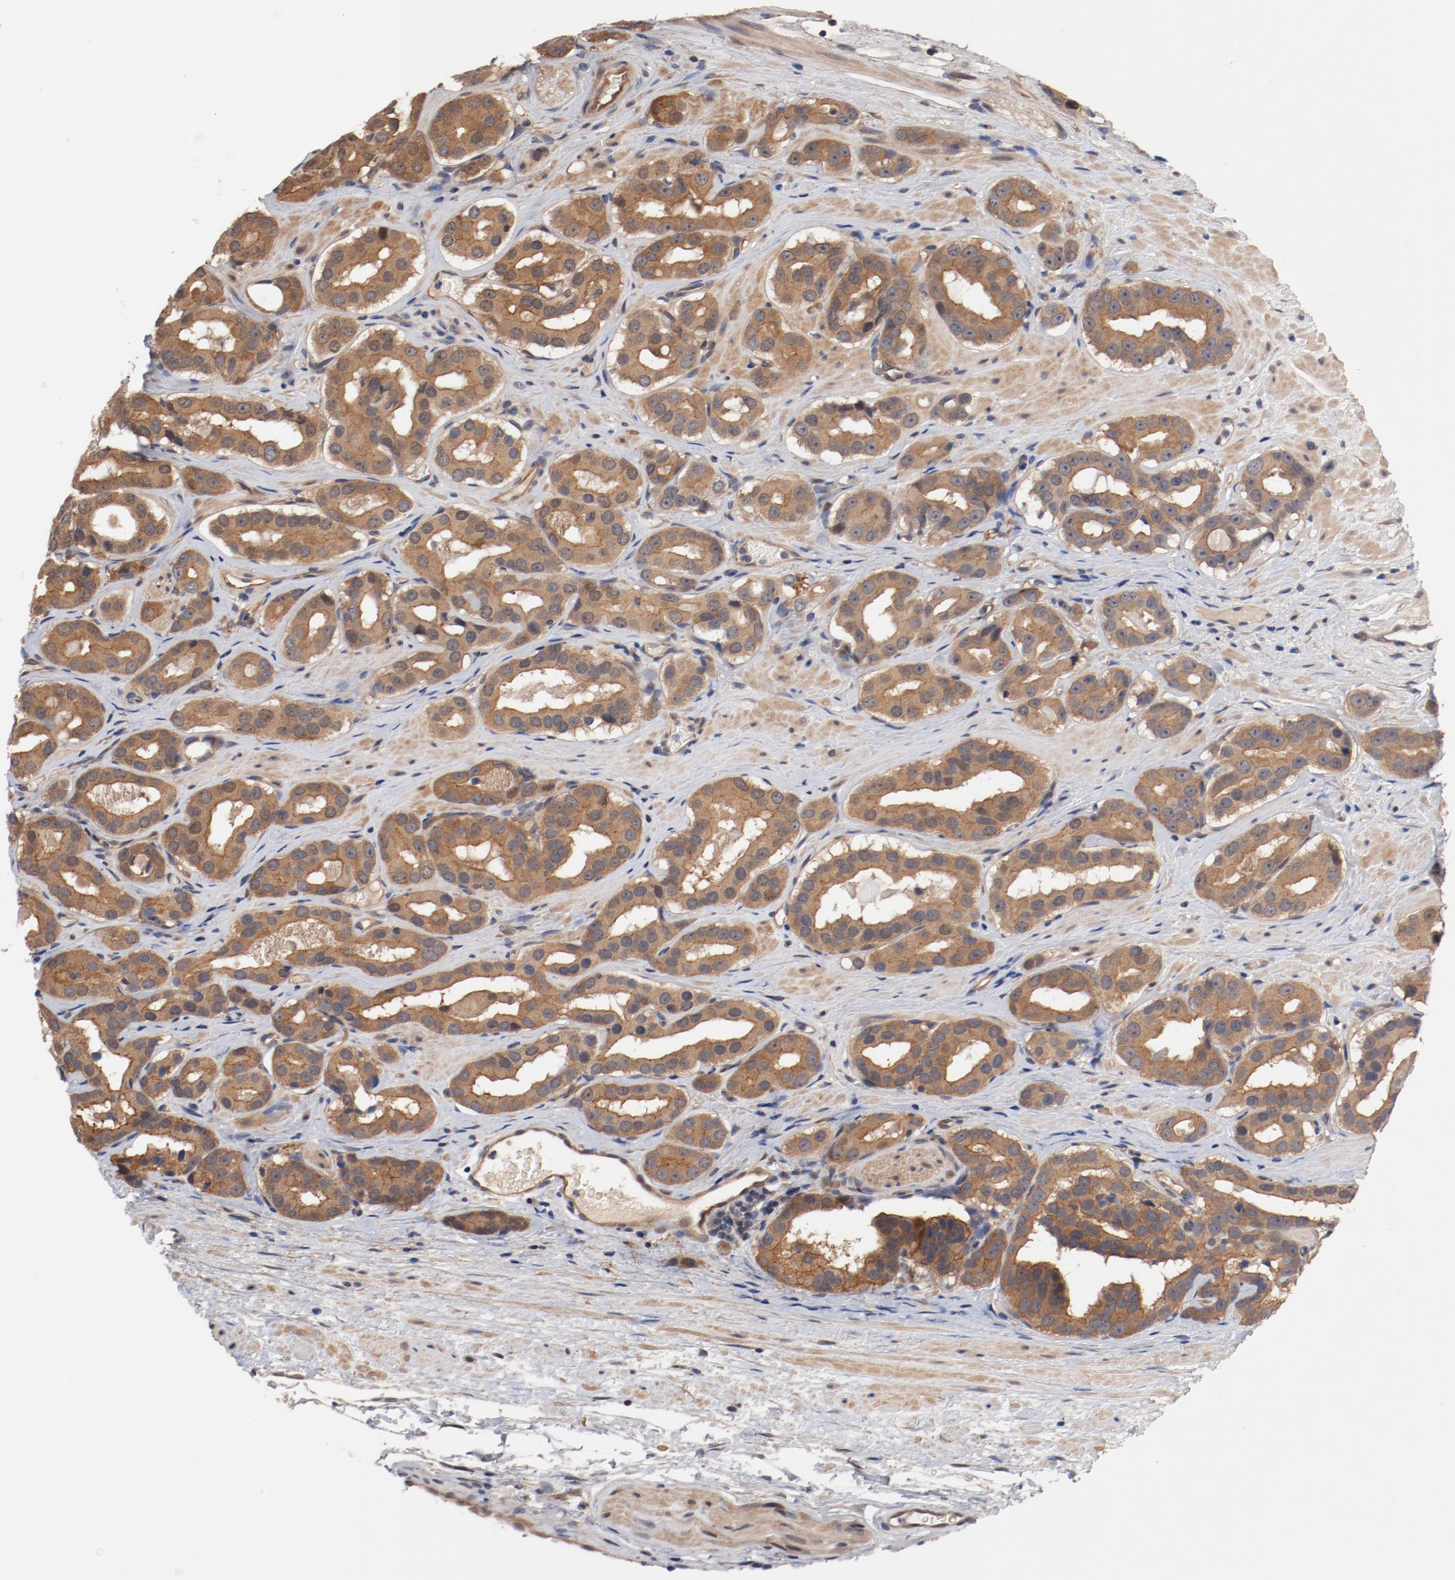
{"staining": {"intensity": "moderate", "quantity": ">75%", "location": "cytoplasmic/membranous"}, "tissue": "prostate cancer", "cell_type": "Tumor cells", "image_type": "cancer", "snomed": [{"axis": "morphology", "description": "Adenocarcinoma, Low grade"}, {"axis": "topography", "description": "Prostate"}], "caption": "Immunohistochemical staining of human prostate cancer demonstrates moderate cytoplasmic/membranous protein positivity in about >75% of tumor cells.", "gene": "PITPNM2", "patient": {"sex": "male", "age": 59}}